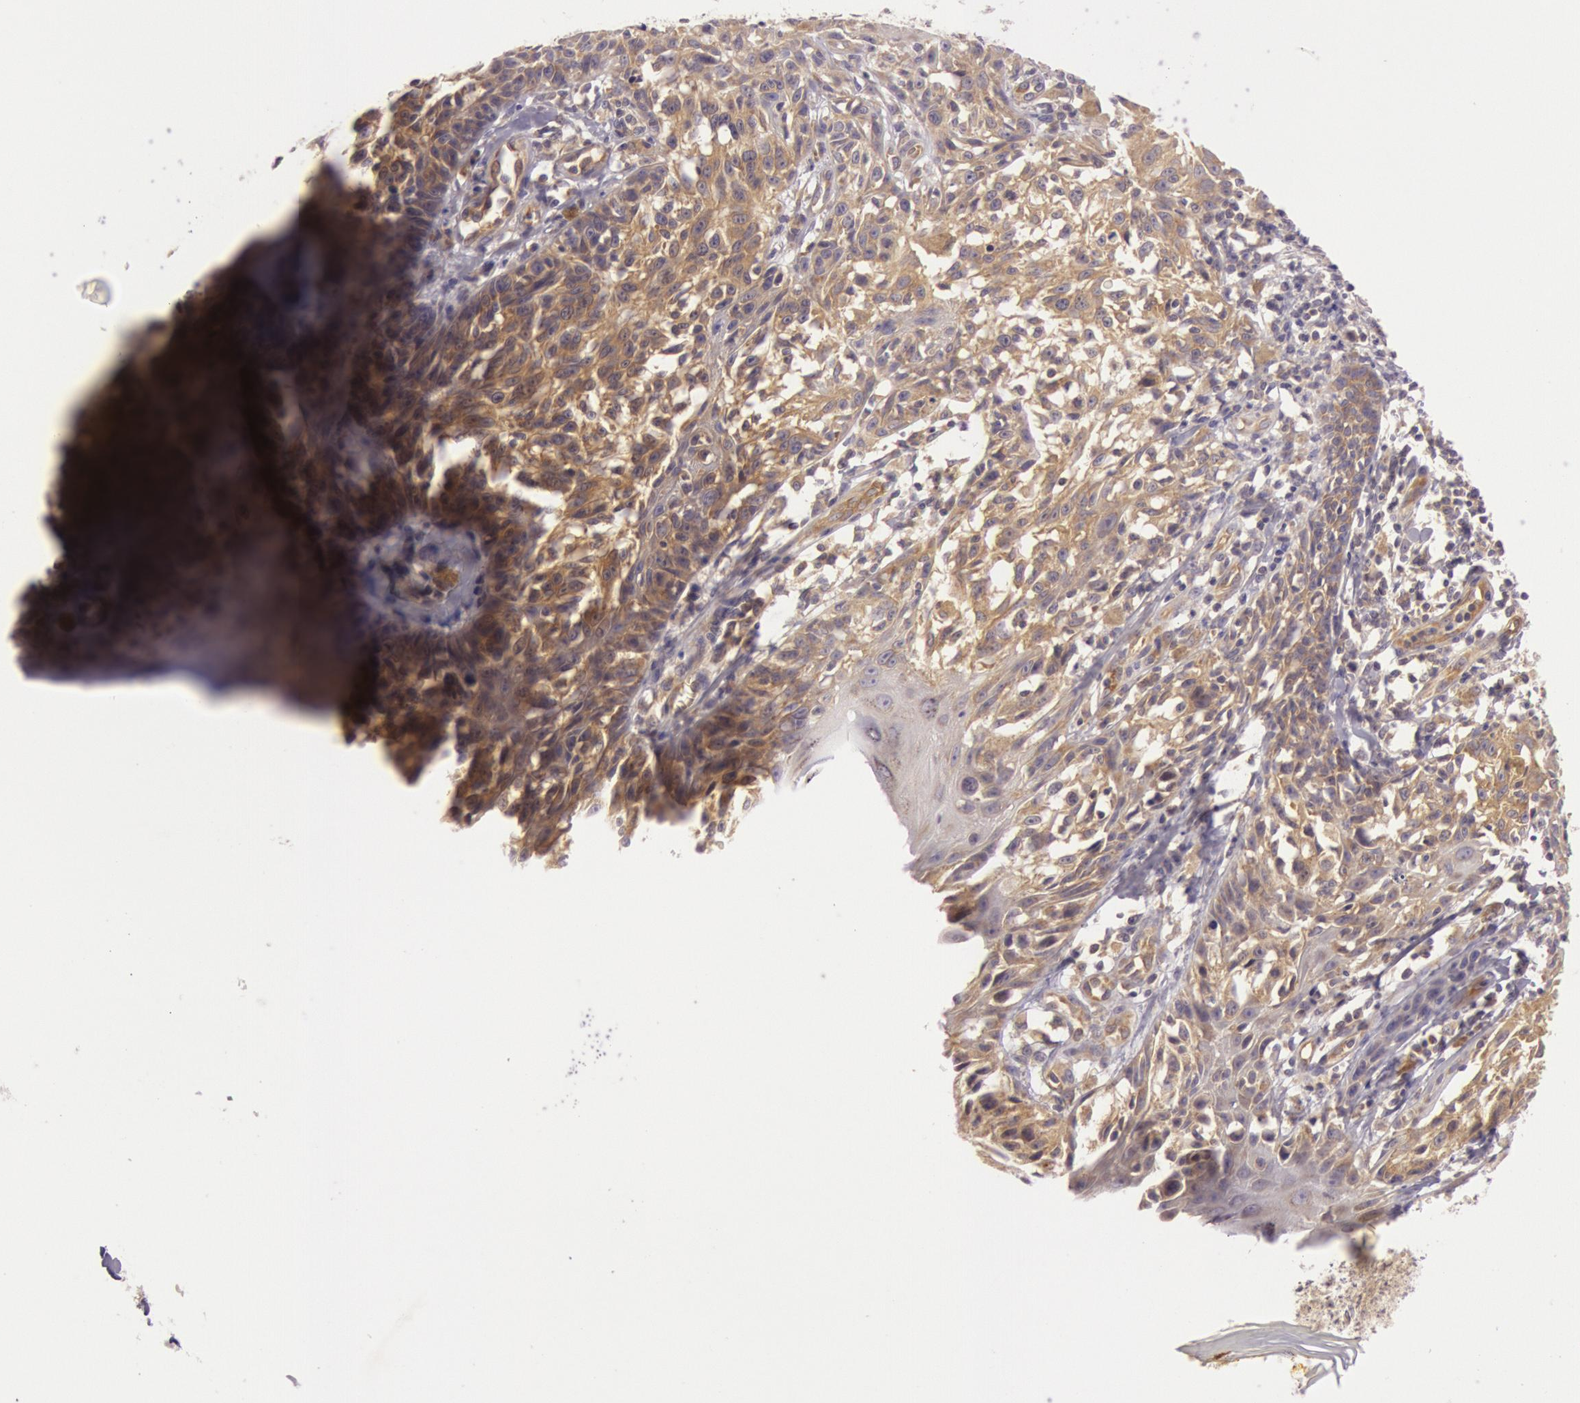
{"staining": {"intensity": "moderate", "quantity": ">75%", "location": "cytoplasmic/membranous"}, "tissue": "melanoma", "cell_type": "Tumor cells", "image_type": "cancer", "snomed": [{"axis": "morphology", "description": "Malignant melanoma, NOS"}, {"axis": "topography", "description": "Skin"}], "caption": "Moderate cytoplasmic/membranous staining for a protein is present in approximately >75% of tumor cells of malignant melanoma using immunohistochemistry.", "gene": "CHUK", "patient": {"sex": "female", "age": 77}}